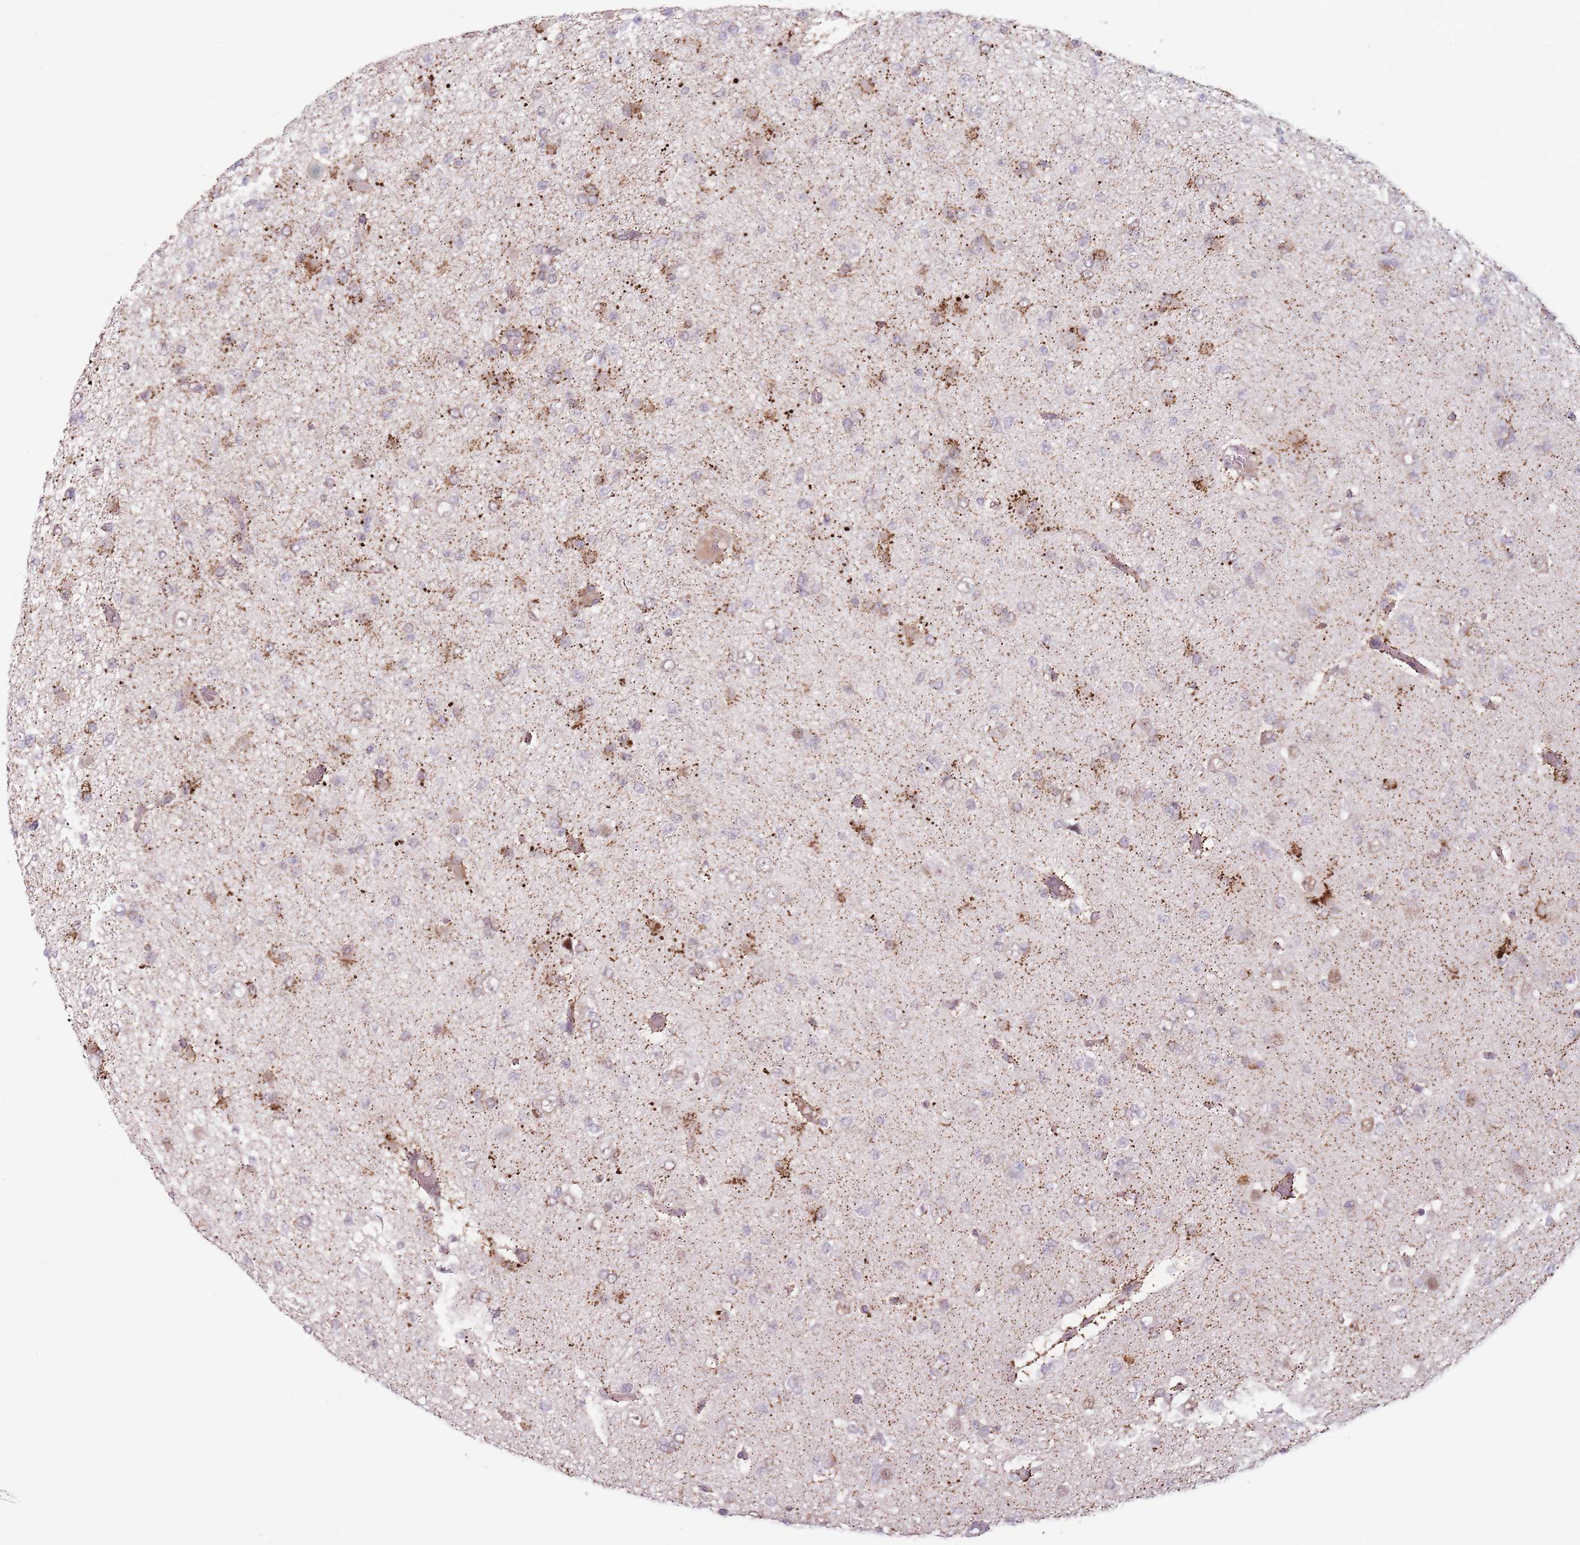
{"staining": {"intensity": "moderate", "quantity": "<25%", "location": "cytoplasmic/membranous"}, "tissue": "glioma", "cell_type": "Tumor cells", "image_type": "cancer", "snomed": [{"axis": "morphology", "description": "Glioma, malignant, Low grade"}, {"axis": "topography", "description": "Brain"}], "caption": "Immunohistochemistry histopathology image of human glioma stained for a protein (brown), which demonstrates low levels of moderate cytoplasmic/membranous staining in about <25% of tumor cells.", "gene": "OR10C1", "patient": {"sex": "female", "age": 22}}